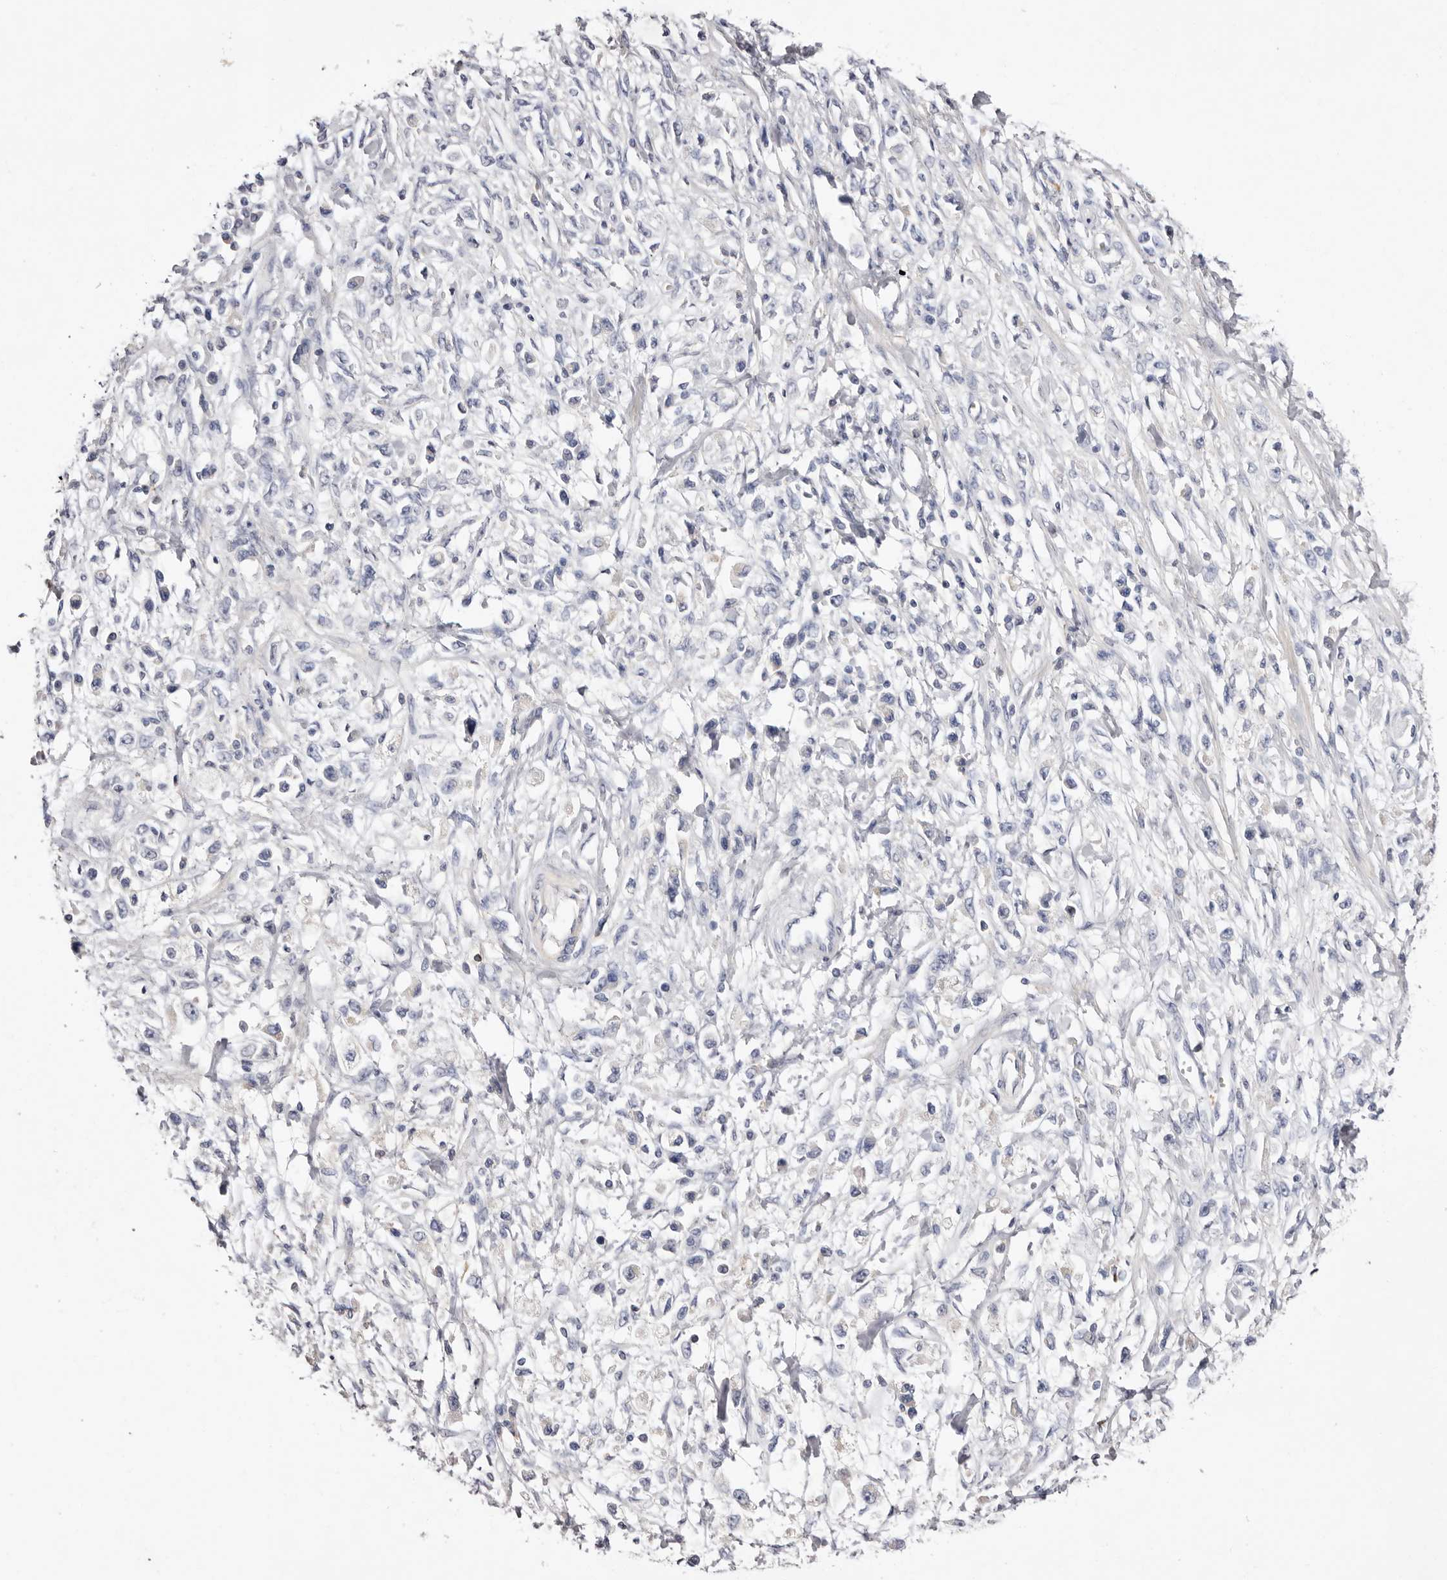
{"staining": {"intensity": "negative", "quantity": "none", "location": "none"}, "tissue": "stomach cancer", "cell_type": "Tumor cells", "image_type": "cancer", "snomed": [{"axis": "morphology", "description": "Adenocarcinoma, NOS"}, {"axis": "topography", "description": "Stomach"}], "caption": "DAB immunohistochemical staining of human stomach adenocarcinoma demonstrates no significant expression in tumor cells. The staining was performed using DAB (3,3'-diaminobenzidine) to visualize the protein expression in brown, while the nuclei were stained in blue with hematoxylin (Magnification: 20x).", "gene": "S1PR5", "patient": {"sex": "female", "age": 59}}